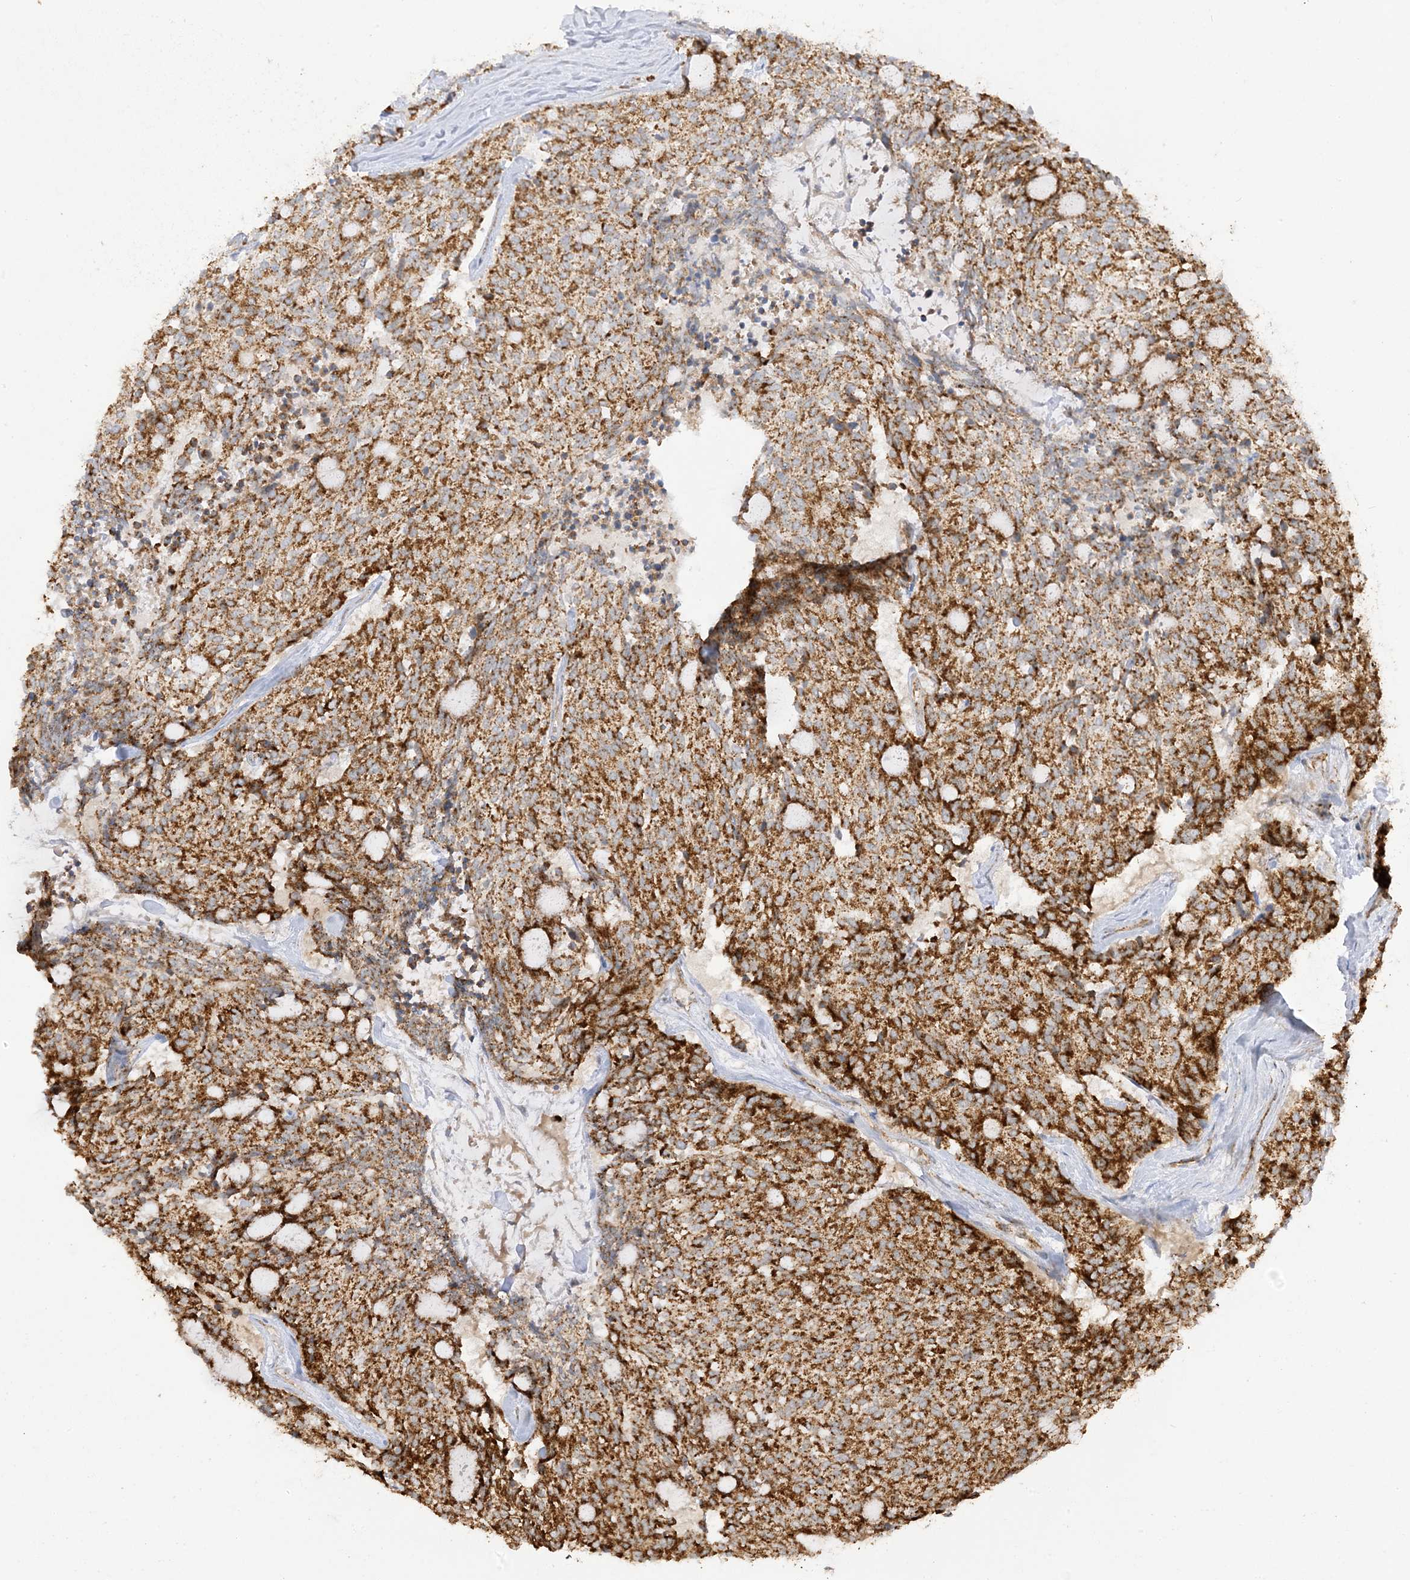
{"staining": {"intensity": "strong", "quantity": ">75%", "location": "cytoplasmic/membranous"}, "tissue": "carcinoid", "cell_type": "Tumor cells", "image_type": "cancer", "snomed": [{"axis": "morphology", "description": "Carcinoid, malignant, NOS"}, {"axis": "topography", "description": "Pancreas"}], "caption": "This micrograph displays immunohistochemistry (IHC) staining of malignant carcinoid, with high strong cytoplasmic/membranous staining in about >75% of tumor cells.", "gene": "N4BP3", "patient": {"sex": "female", "age": 54}}